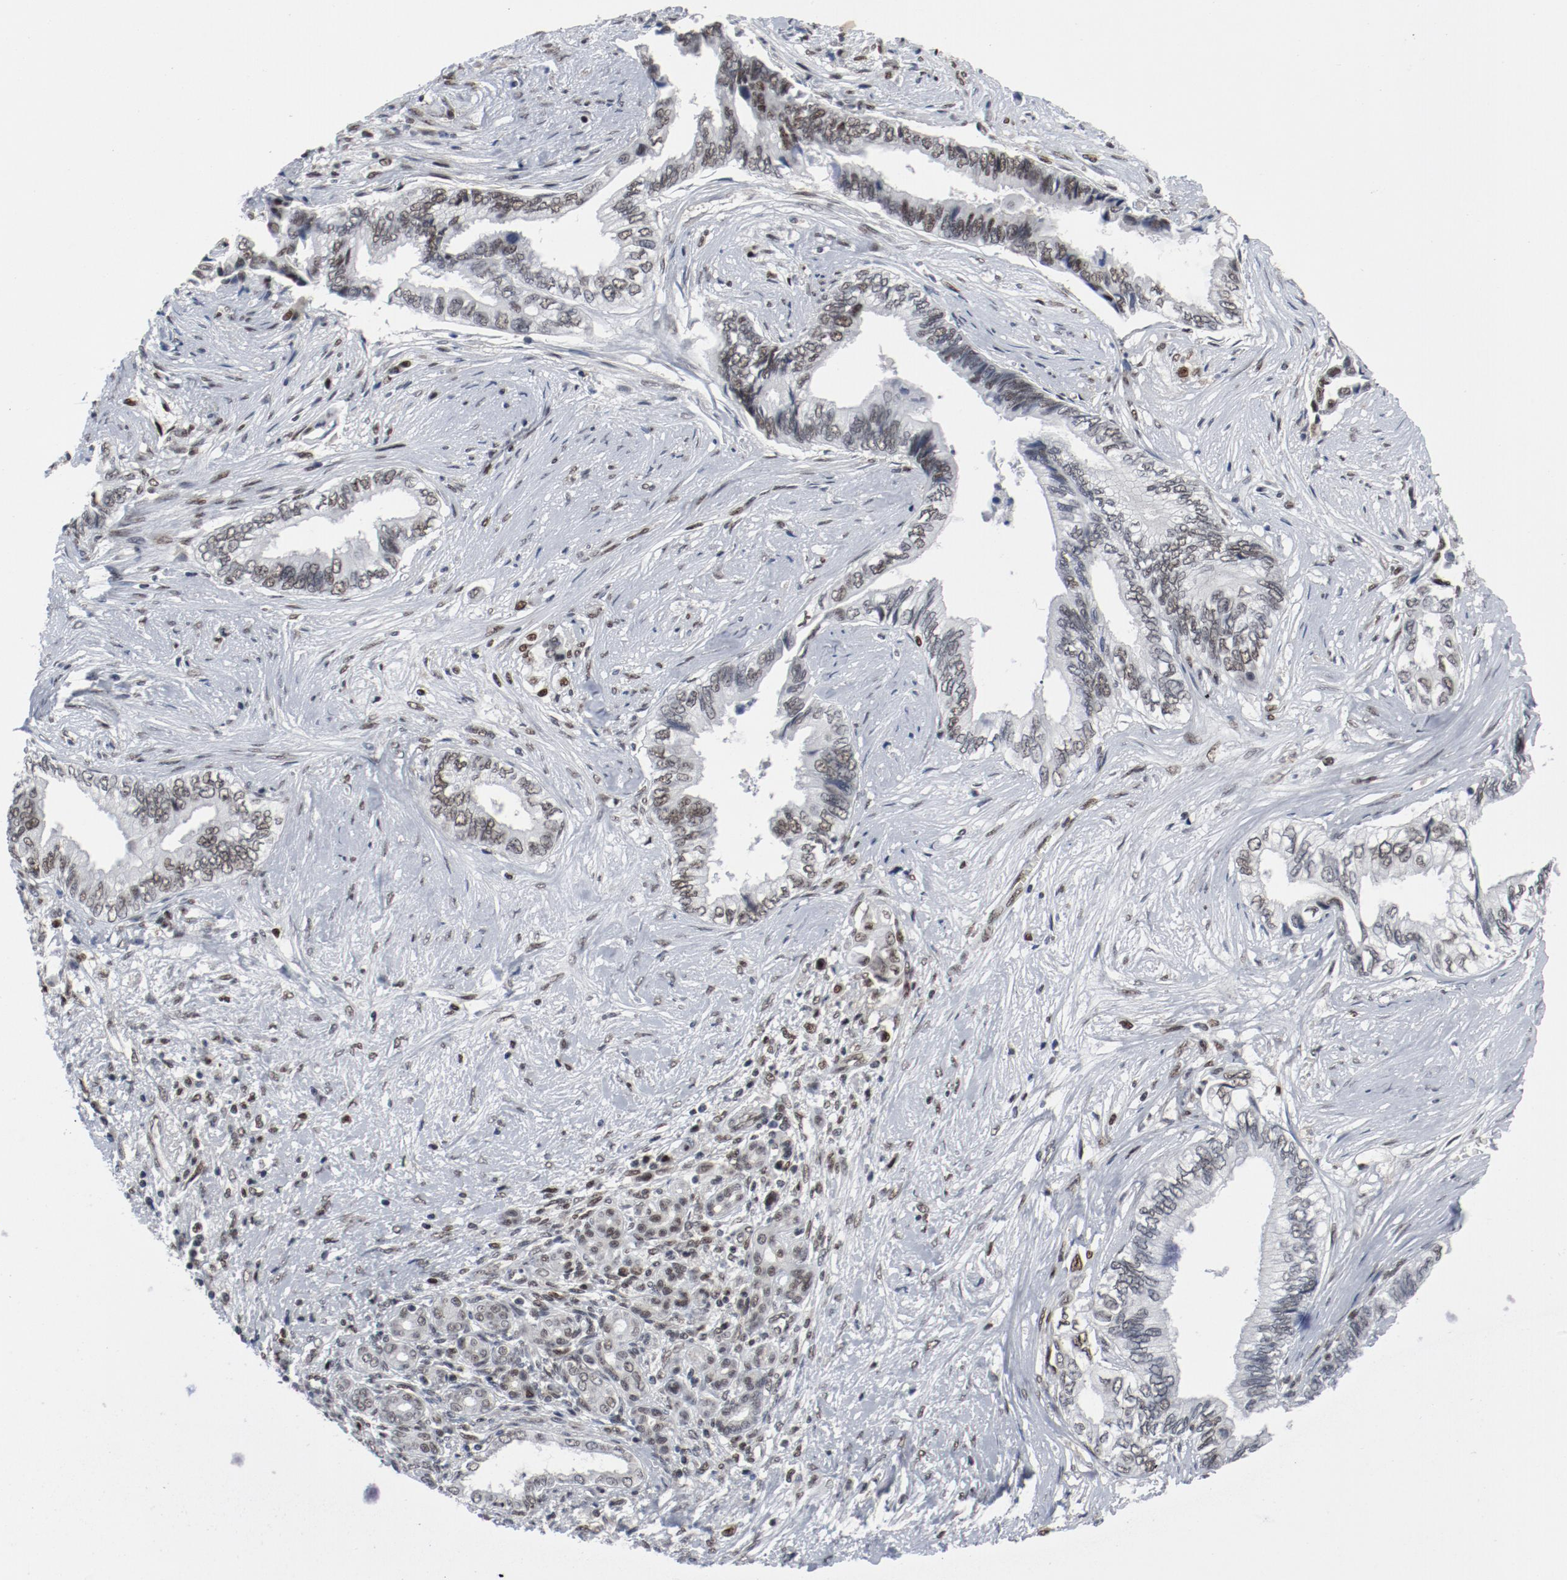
{"staining": {"intensity": "moderate", "quantity": ">75%", "location": "nuclear"}, "tissue": "pancreatic cancer", "cell_type": "Tumor cells", "image_type": "cancer", "snomed": [{"axis": "morphology", "description": "Adenocarcinoma, NOS"}, {"axis": "topography", "description": "Pancreas"}], "caption": "Protein expression analysis of pancreatic cancer (adenocarcinoma) shows moderate nuclear staining in about >75% of tumor cells.", "gene": "JMJD6", "patient": {"sex": "female", "age": 66}}